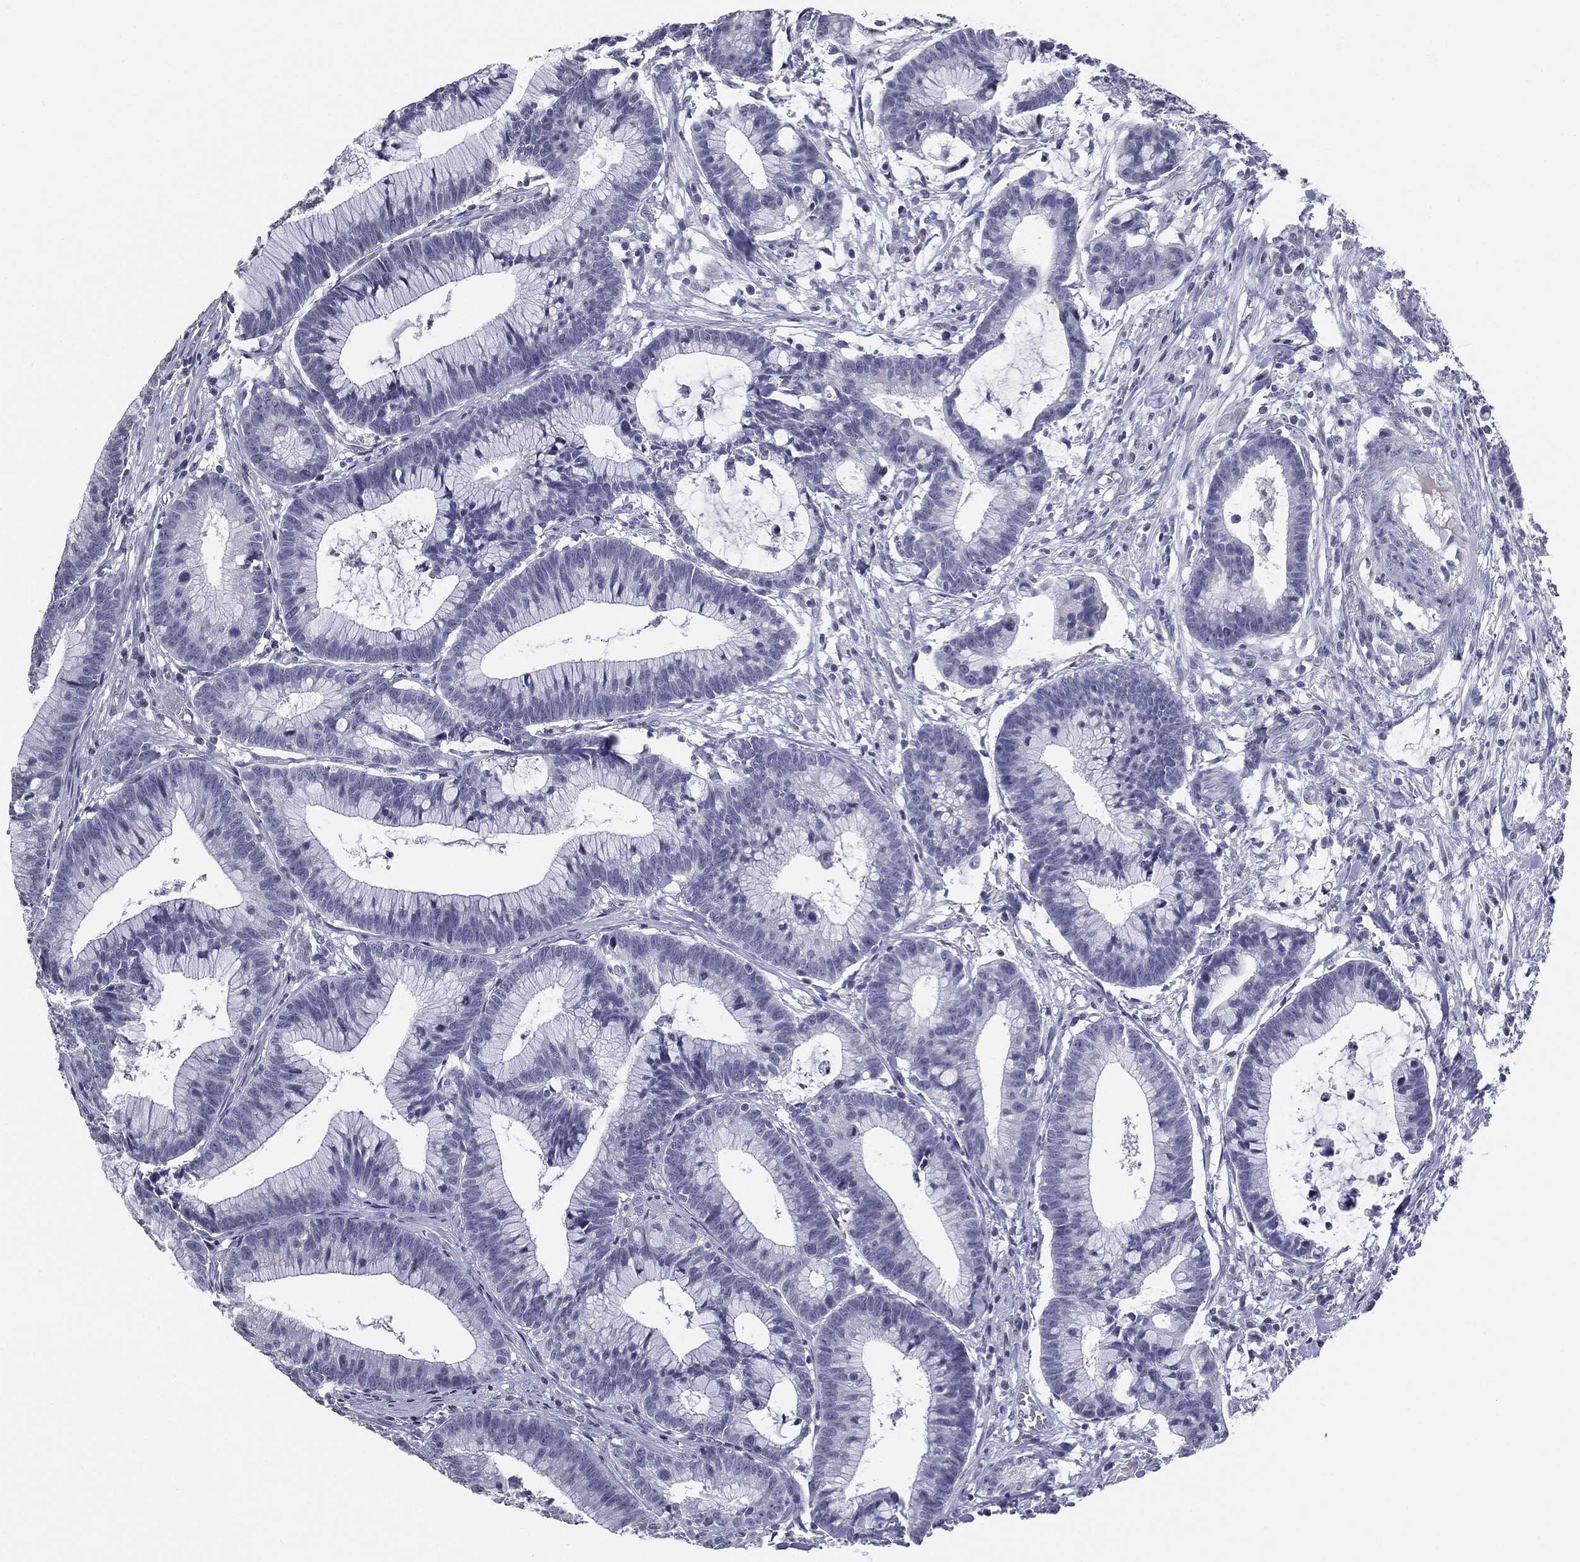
{"staining": {"intensity": "negative", "quantity": "none", "location": "none"}, "tissue": "colorectal cancer", "cell_type": "Tumor cells", "image_type": "cancer", "snomed": [{"axis": "morphology", "description": "Adenocarcinoma, NOS"}, {"axis": "topography", "description": "Colon"}], "caption": "An IHC image of adenocarcinoma (colorectal) is shown. There is no staining in tumor cells of adenocarcinoma (colorectal).", "gene": "SERPINB4", "patient": {"sex": "female", "age": 78}}